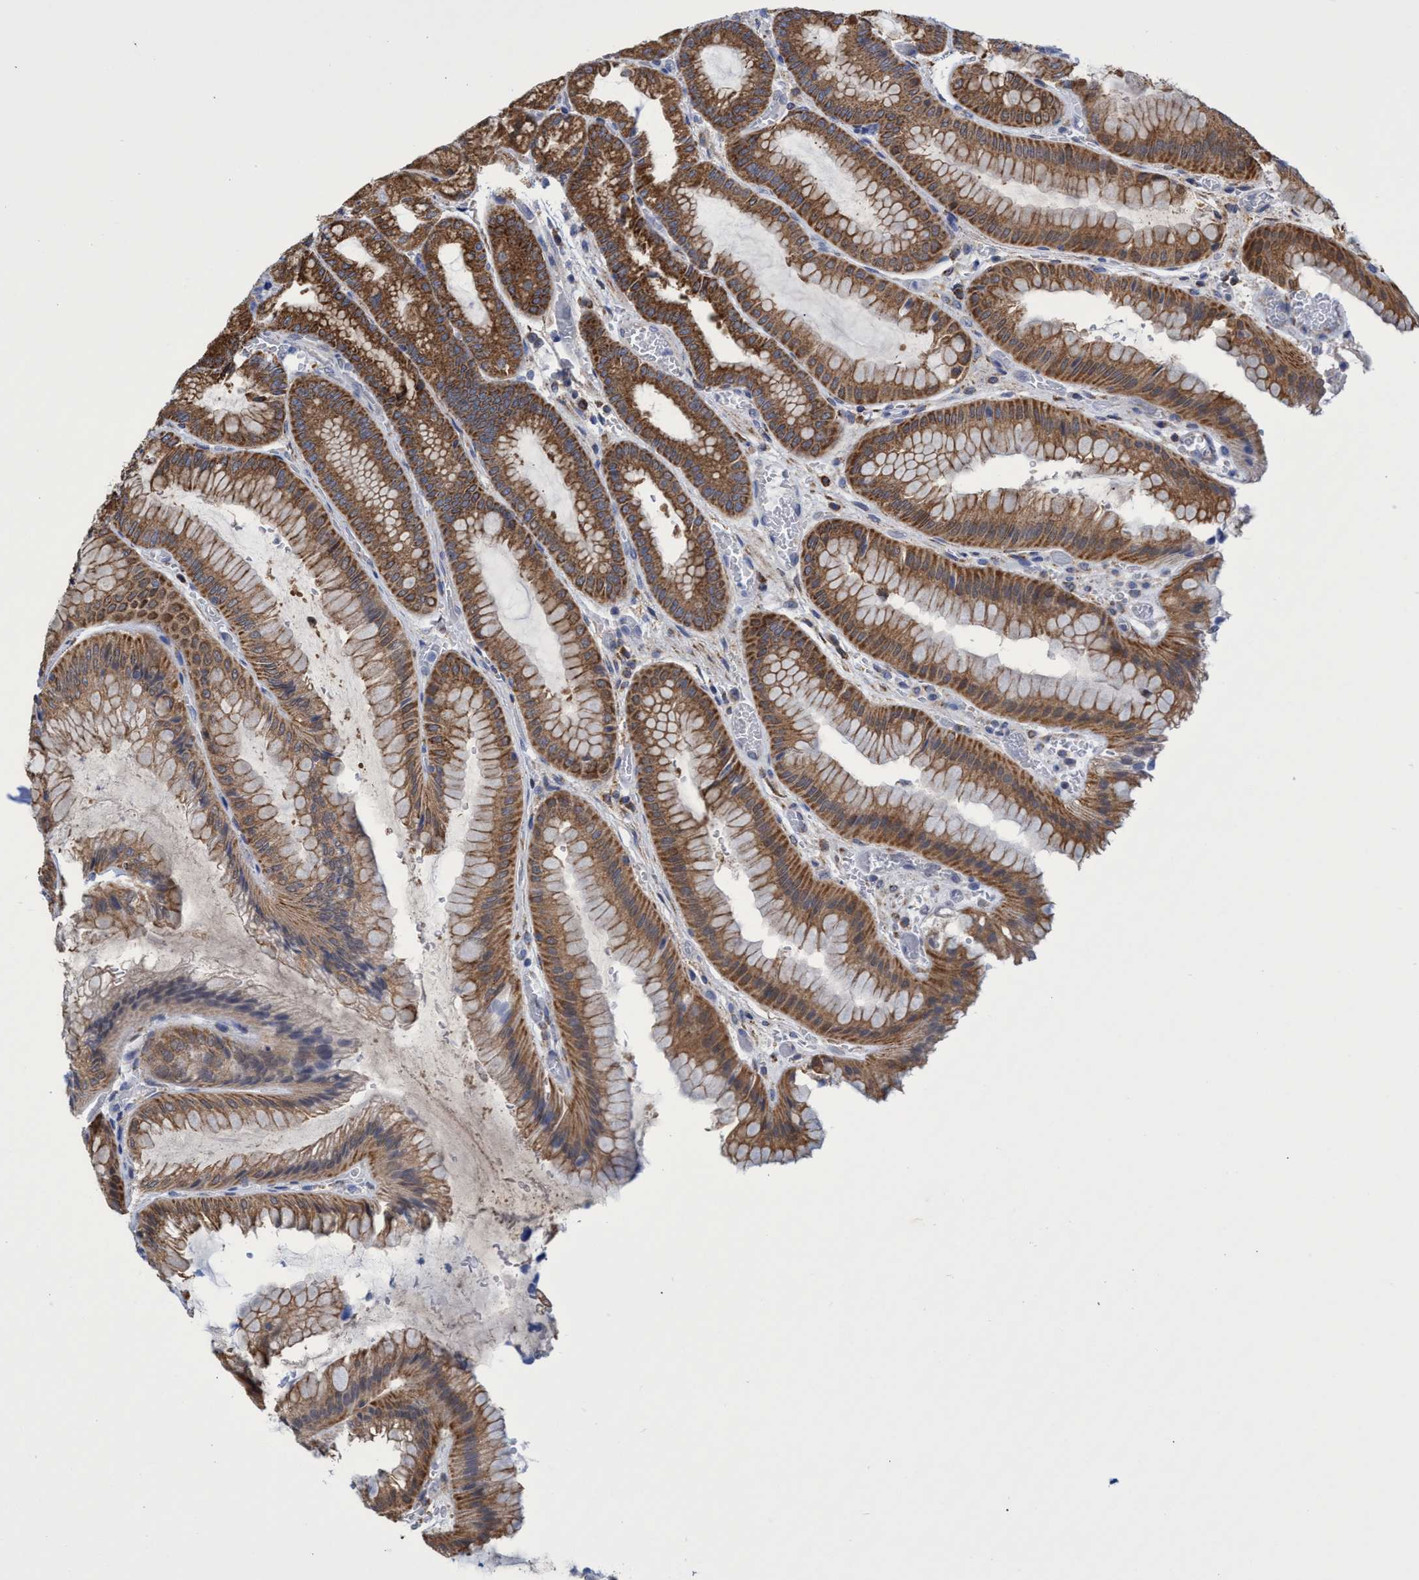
{"staining": {"intensity": "strong", "quantity": ">75%", "location": "cytoplasmic/membranous"}, "tissue": "stomach", "cell_type": "Glandular cells", "image_type": "normal", "snomed": [{"axis": "morphology", "description": "Normal tissue, NOS"}, {"axis": "morphology", "description": "Carcinoid, malignant, NOS"}, {"axis": "topography", "description": "Stomach, upper"}], "caption": "High-magnification brightfield microscopy of unremarkable stomach stained with DAB (brown) and counterstained with hematoxylin (blue). glandular cells exhibit strong cytoplasmic/membranous expression is appreciated in approximately>75% of cells.", "gene": "CRYZ", "patient": {"sex": "male", "age": 39}}